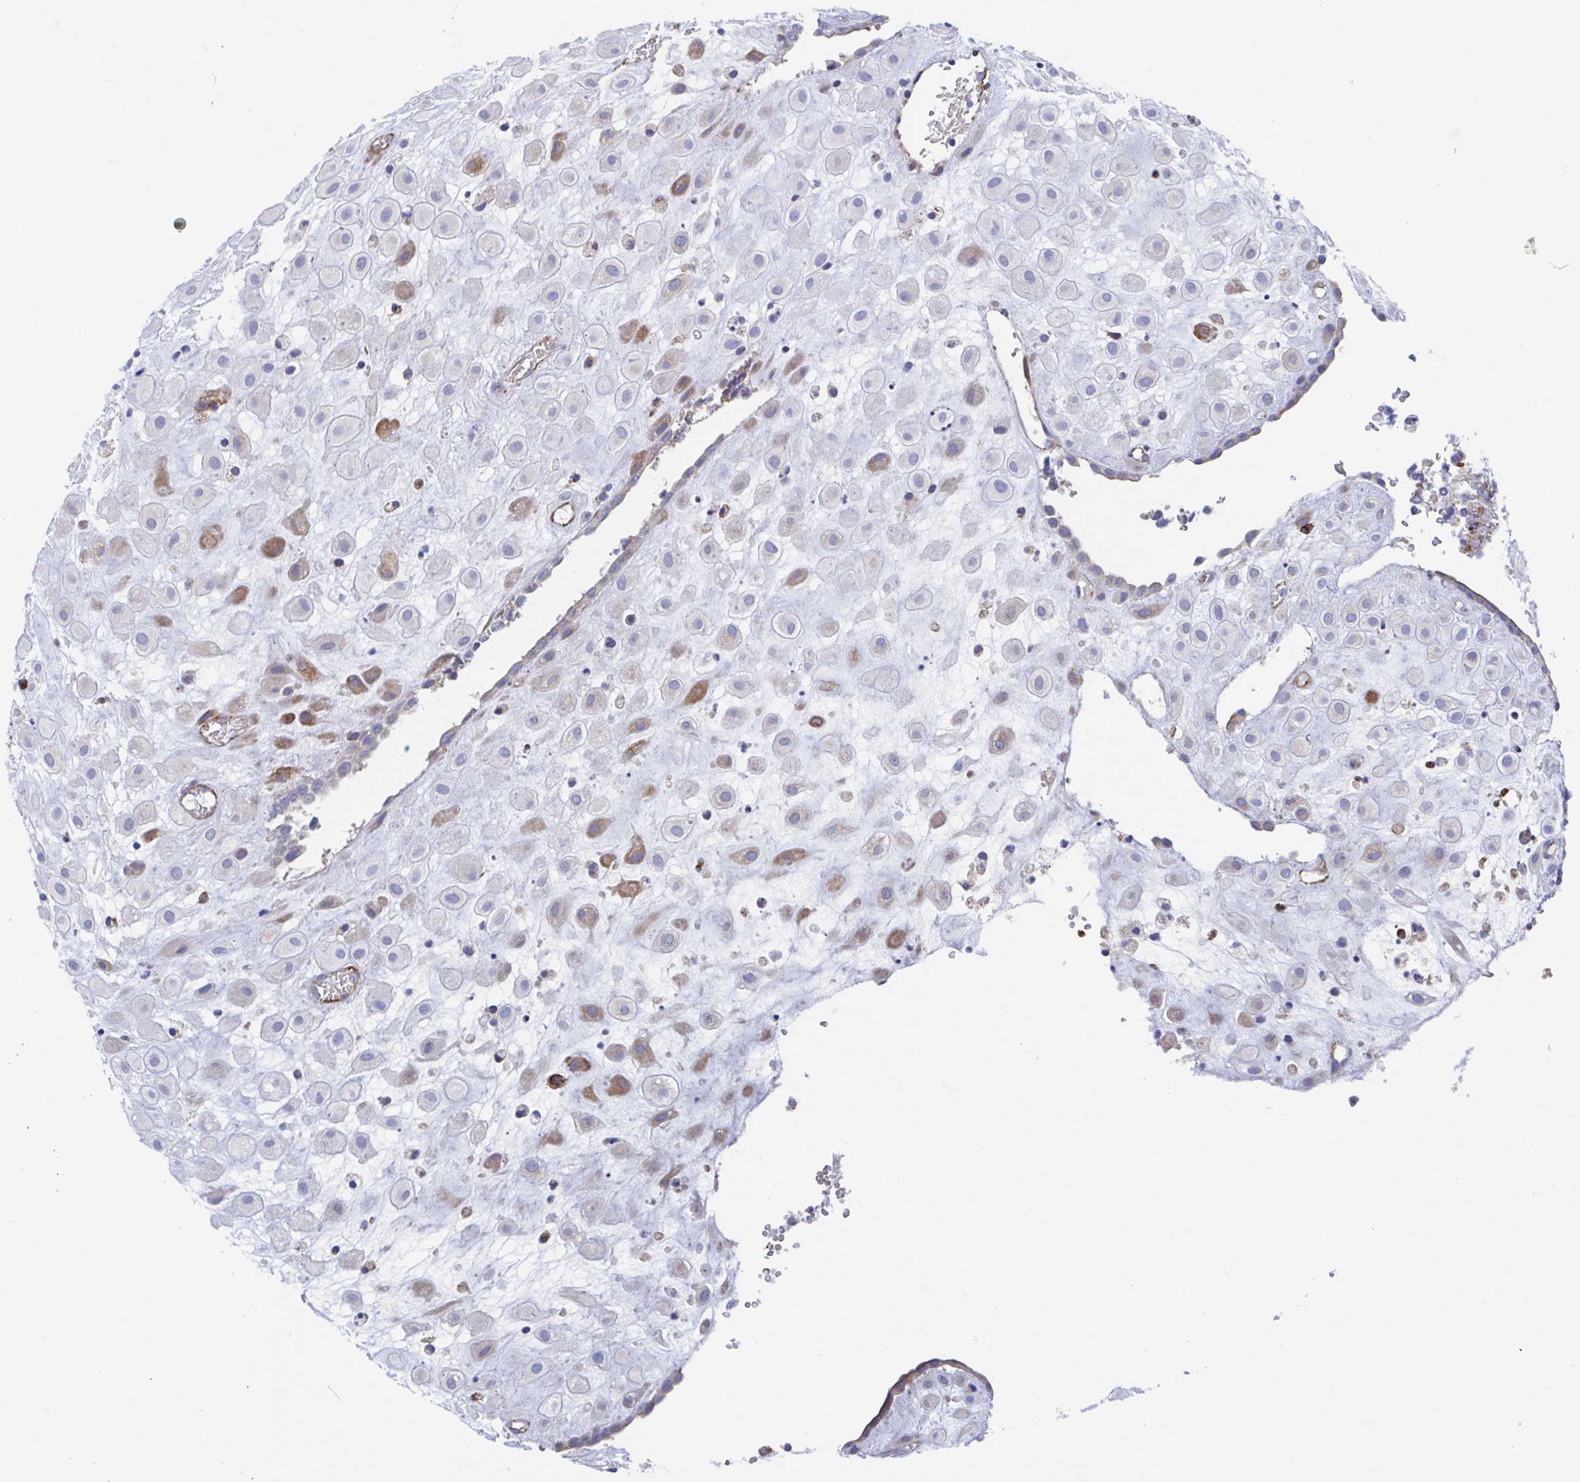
{"staining": {"intensity": "moderate", "quantity": "<25%", "location": "cytoplasmic/membranous"}, "tissue": "placenta", "cell_type": "Decidual cells", "image_type": "normal", "snomed": [{"axis": "morphology", "description": "Normal tissue, NOS"}, {"axis": "topography", "description": "Placenta"}], "caption": "Immunohistochemistry histopathology image of normal placenta: placenta stained using immunohistochemistry (IHC) exhibits low levels of moderate protein expression localized specifically in the cytoplasmic/membranous of decidual cells, appearing as a cytoplasmic/membranous brown color.", "gene": "KLC3", "patient": {"sex": "female", "age": 24}}